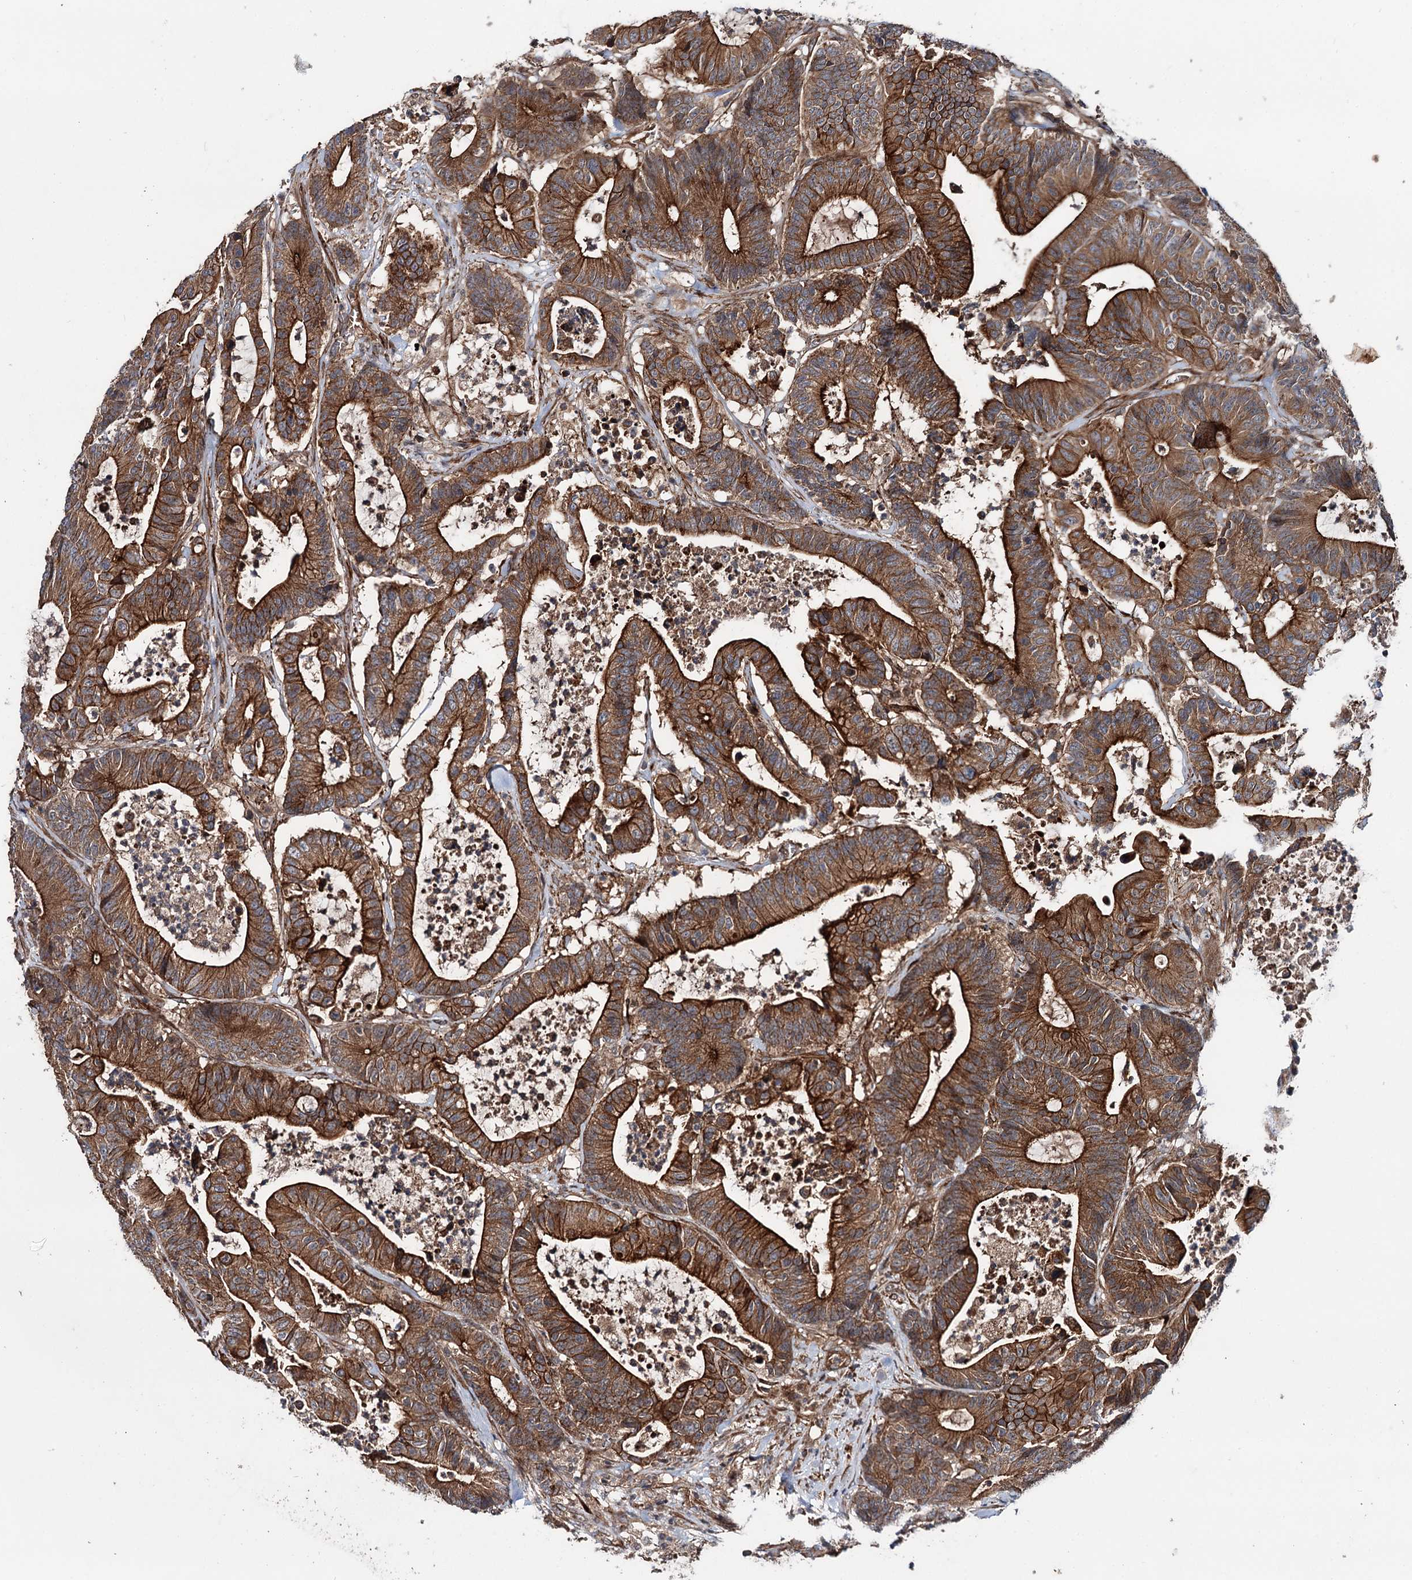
{"staining": {"intensity": "strong", "quantity": ">75%", "location": "cytoplasmic/membranous"}, "tissue": "colorectal cancer", "cell_type": "Tumor cells", "image_type": "cancer", "snomed": [{"axis": "morphology", "description": "Adenocarcinoma, NOS"}, {"axis": "topography", "description": "Colon"}], "caption": "Strong cytoplasmic/membranous staining is seen in about >75% of tumor cells in colorectal cancer (adenocarcinoma).", "gene": "ADGRG4", "patient": {"sex": "female", "age": 84}}